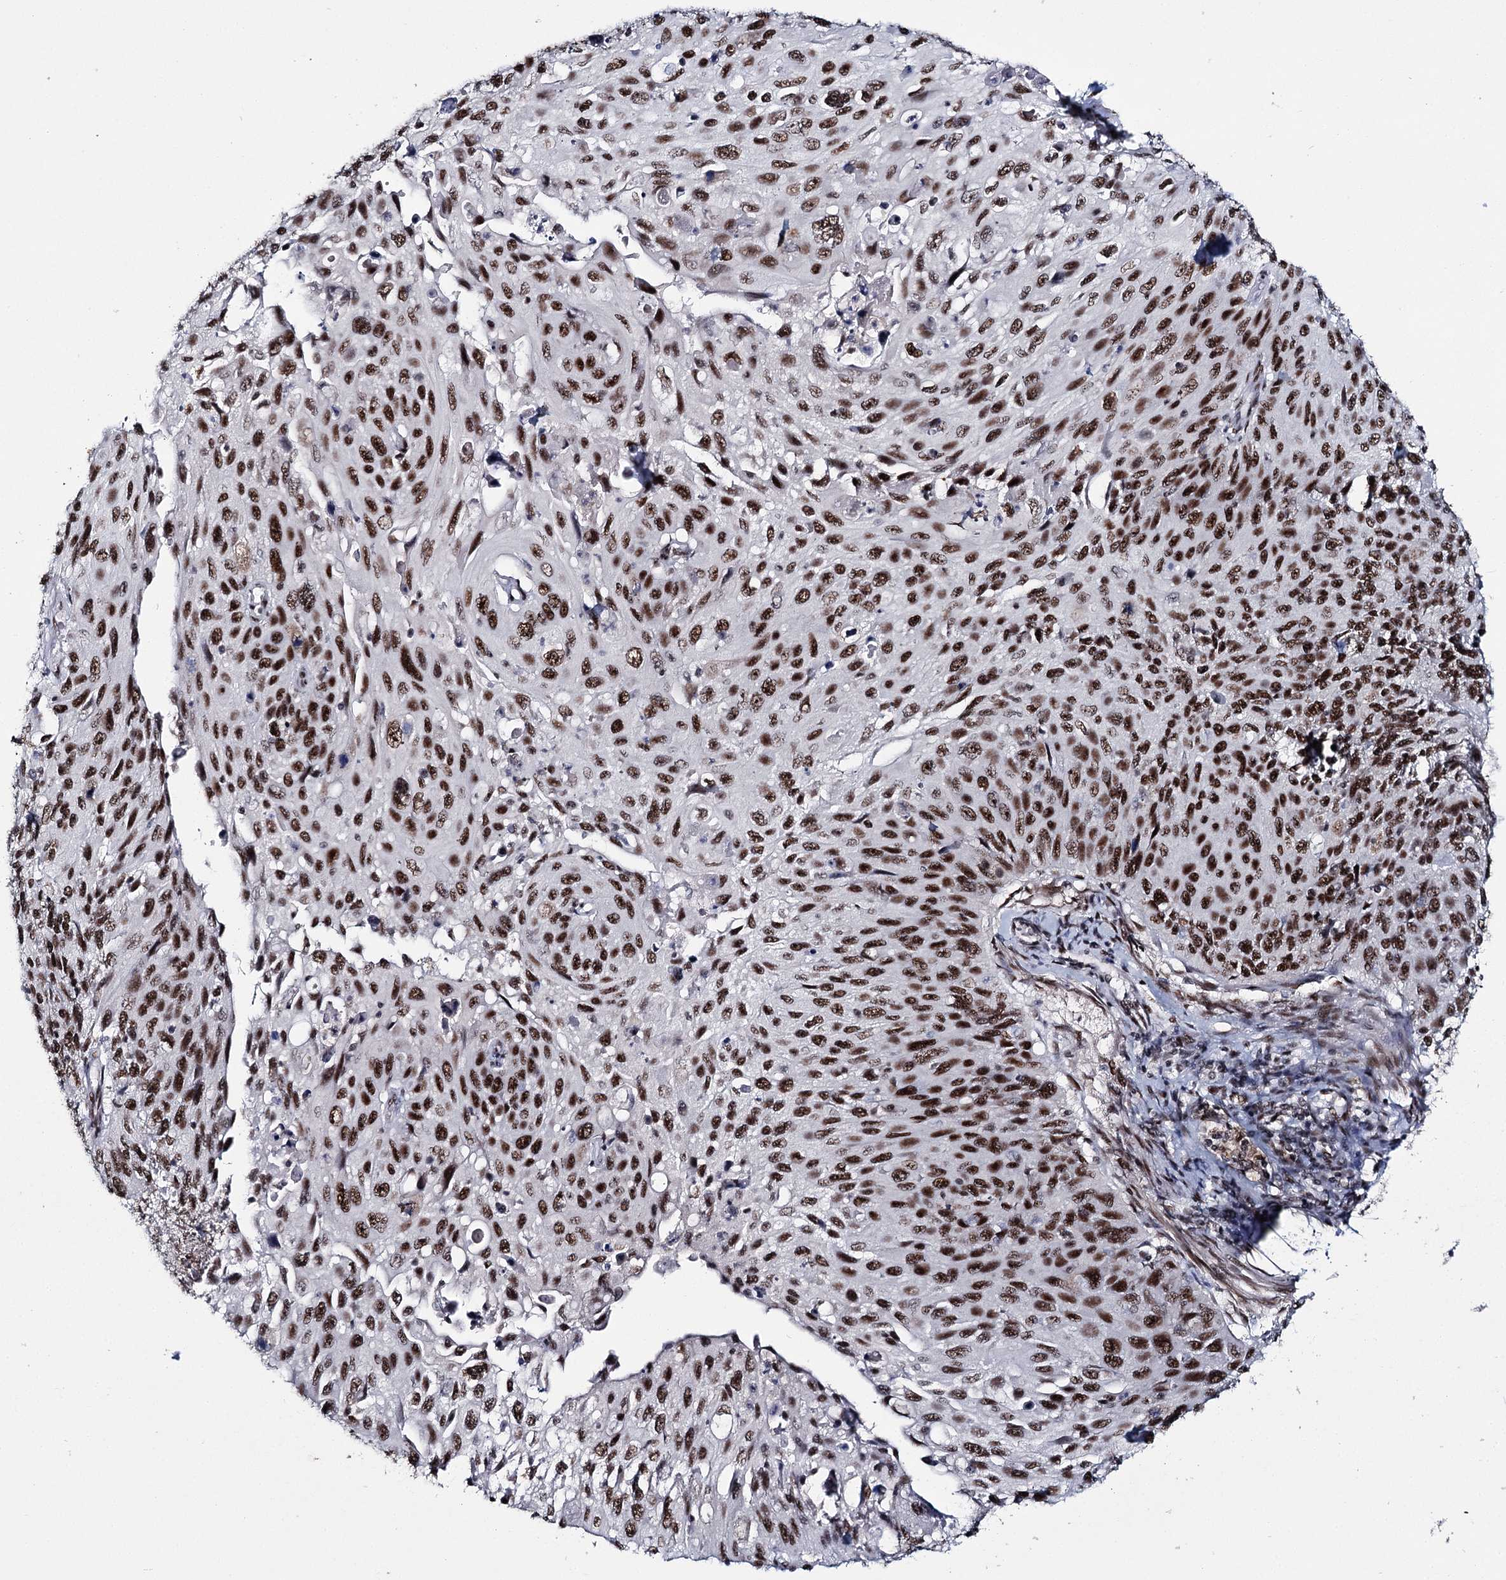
{"staining": {"intensity": "strong", "quantity": ">75%", "location": "nuclear"}, "tissue": "cervical cancer", "cell_type": "Tumor cells", "image_type": "cancer", "snomed": [{"axis": "morphology", "description": "Squamous cell carcinoma, NOS"}, {"axis": "topography", "description": "Cervix"}], "caption": "Squamous cell carcinoma (cervical) tissue displays strong nuclear staining in about >75% of tumor cells, visualized by immunohistochemistry. The staining is performed using DAB brown chromogen to label protein expression. The nuclei are counter-stained blue using hematoxylin.", "gene": "SCAF8", "patient": {"sex": "female", "age": 70}}